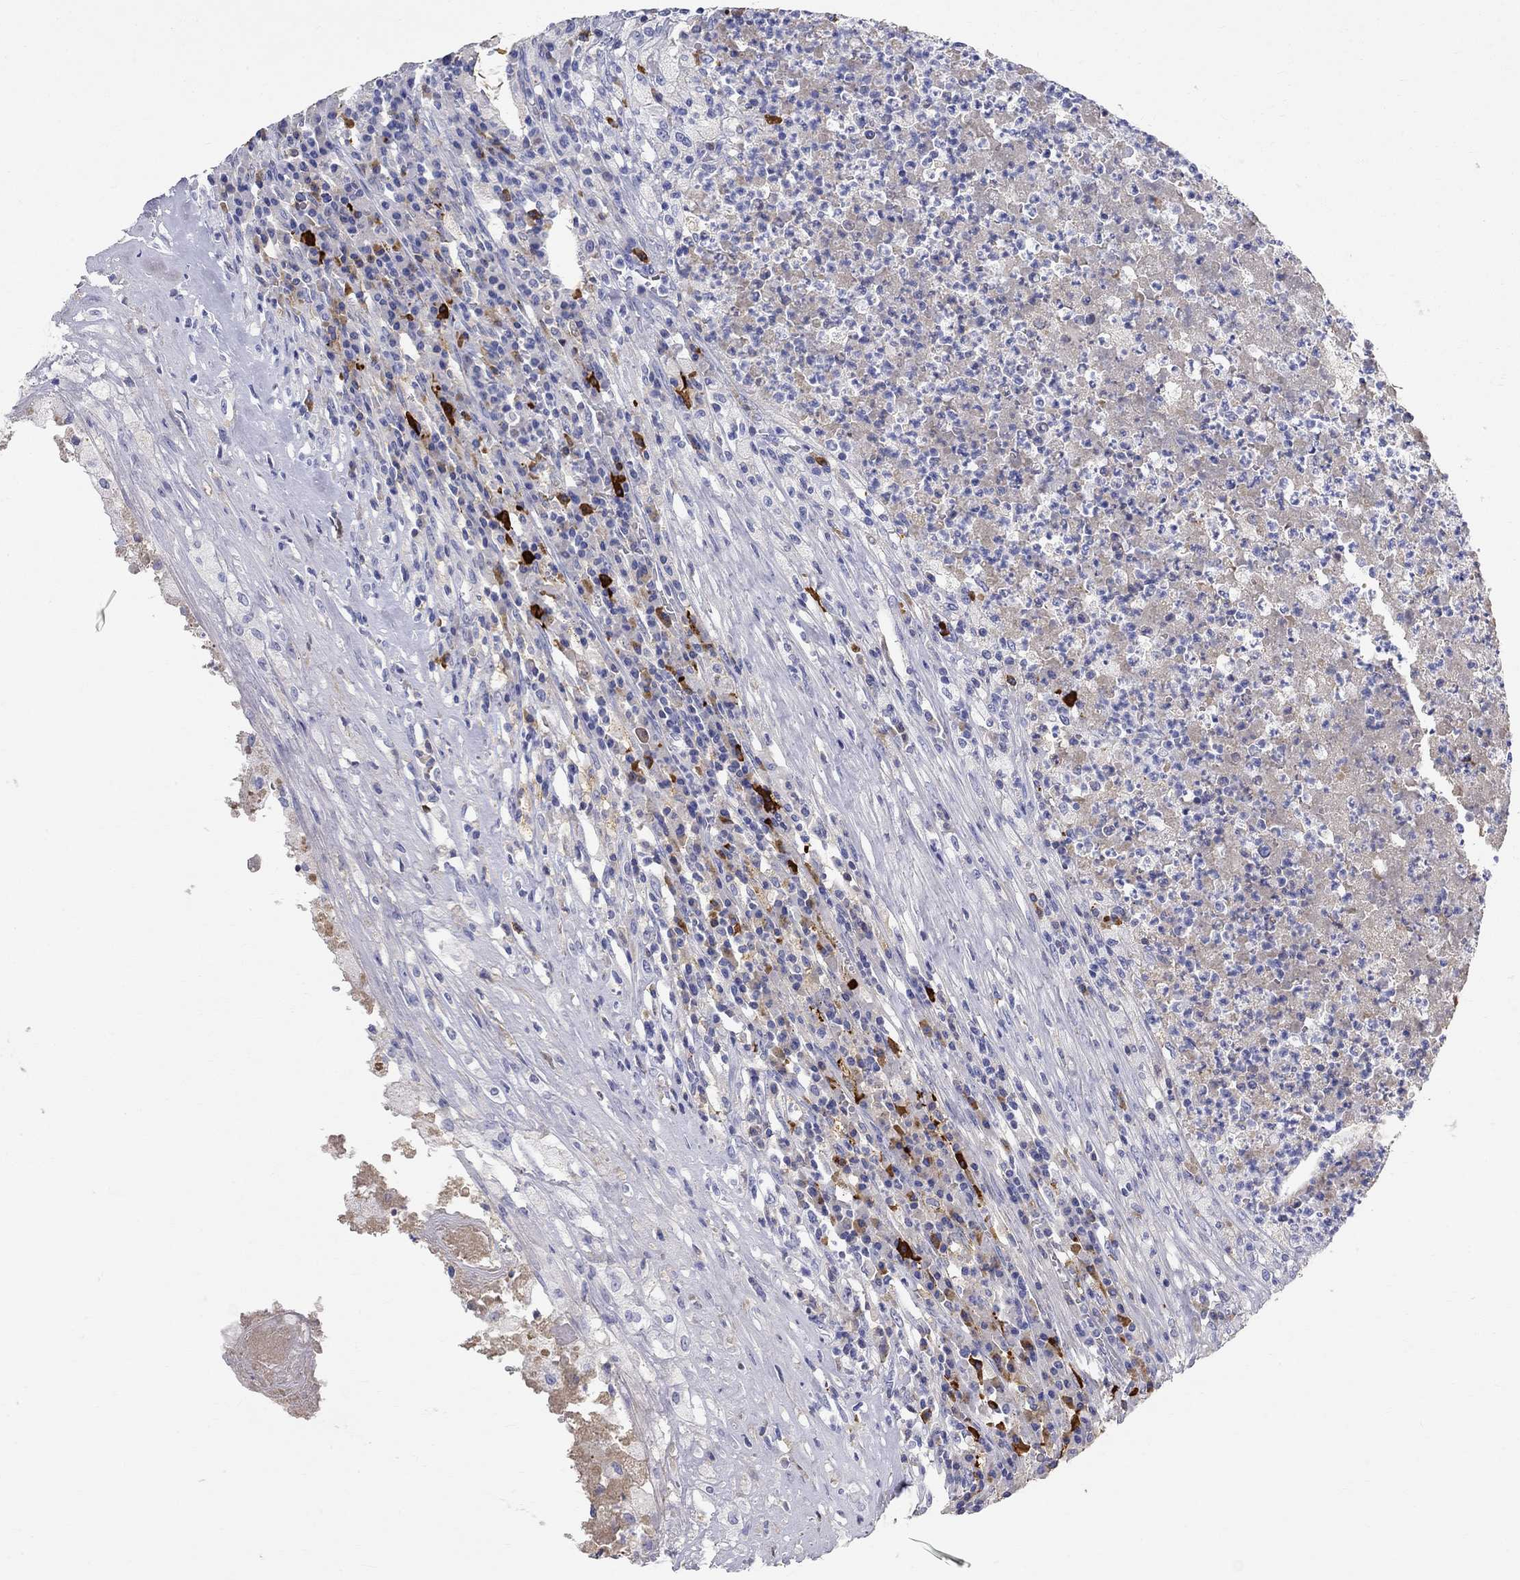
{"staining": {"intensity": "negative", "quantity": "none", "location": "none"}, "tissue": "testis cancer", "cell_type": "Tumor cells", "image_type": "cancer", "snomed": [{"axis": "morphology", "description": "Necrosis, NOS"}, {"axis": "morphology", "description": "Carcinoma, Embryonal, NOS"}, {"axis": "topography", "description": "Testis"}], "caption": "An IHC image of embryonal carcinoma (testis) is shown. There is no staining in tumor cells of embryonal carcinoma (testis).", "gene": "PHOX2B", "patient": {"sex": "male", "age": 19}}